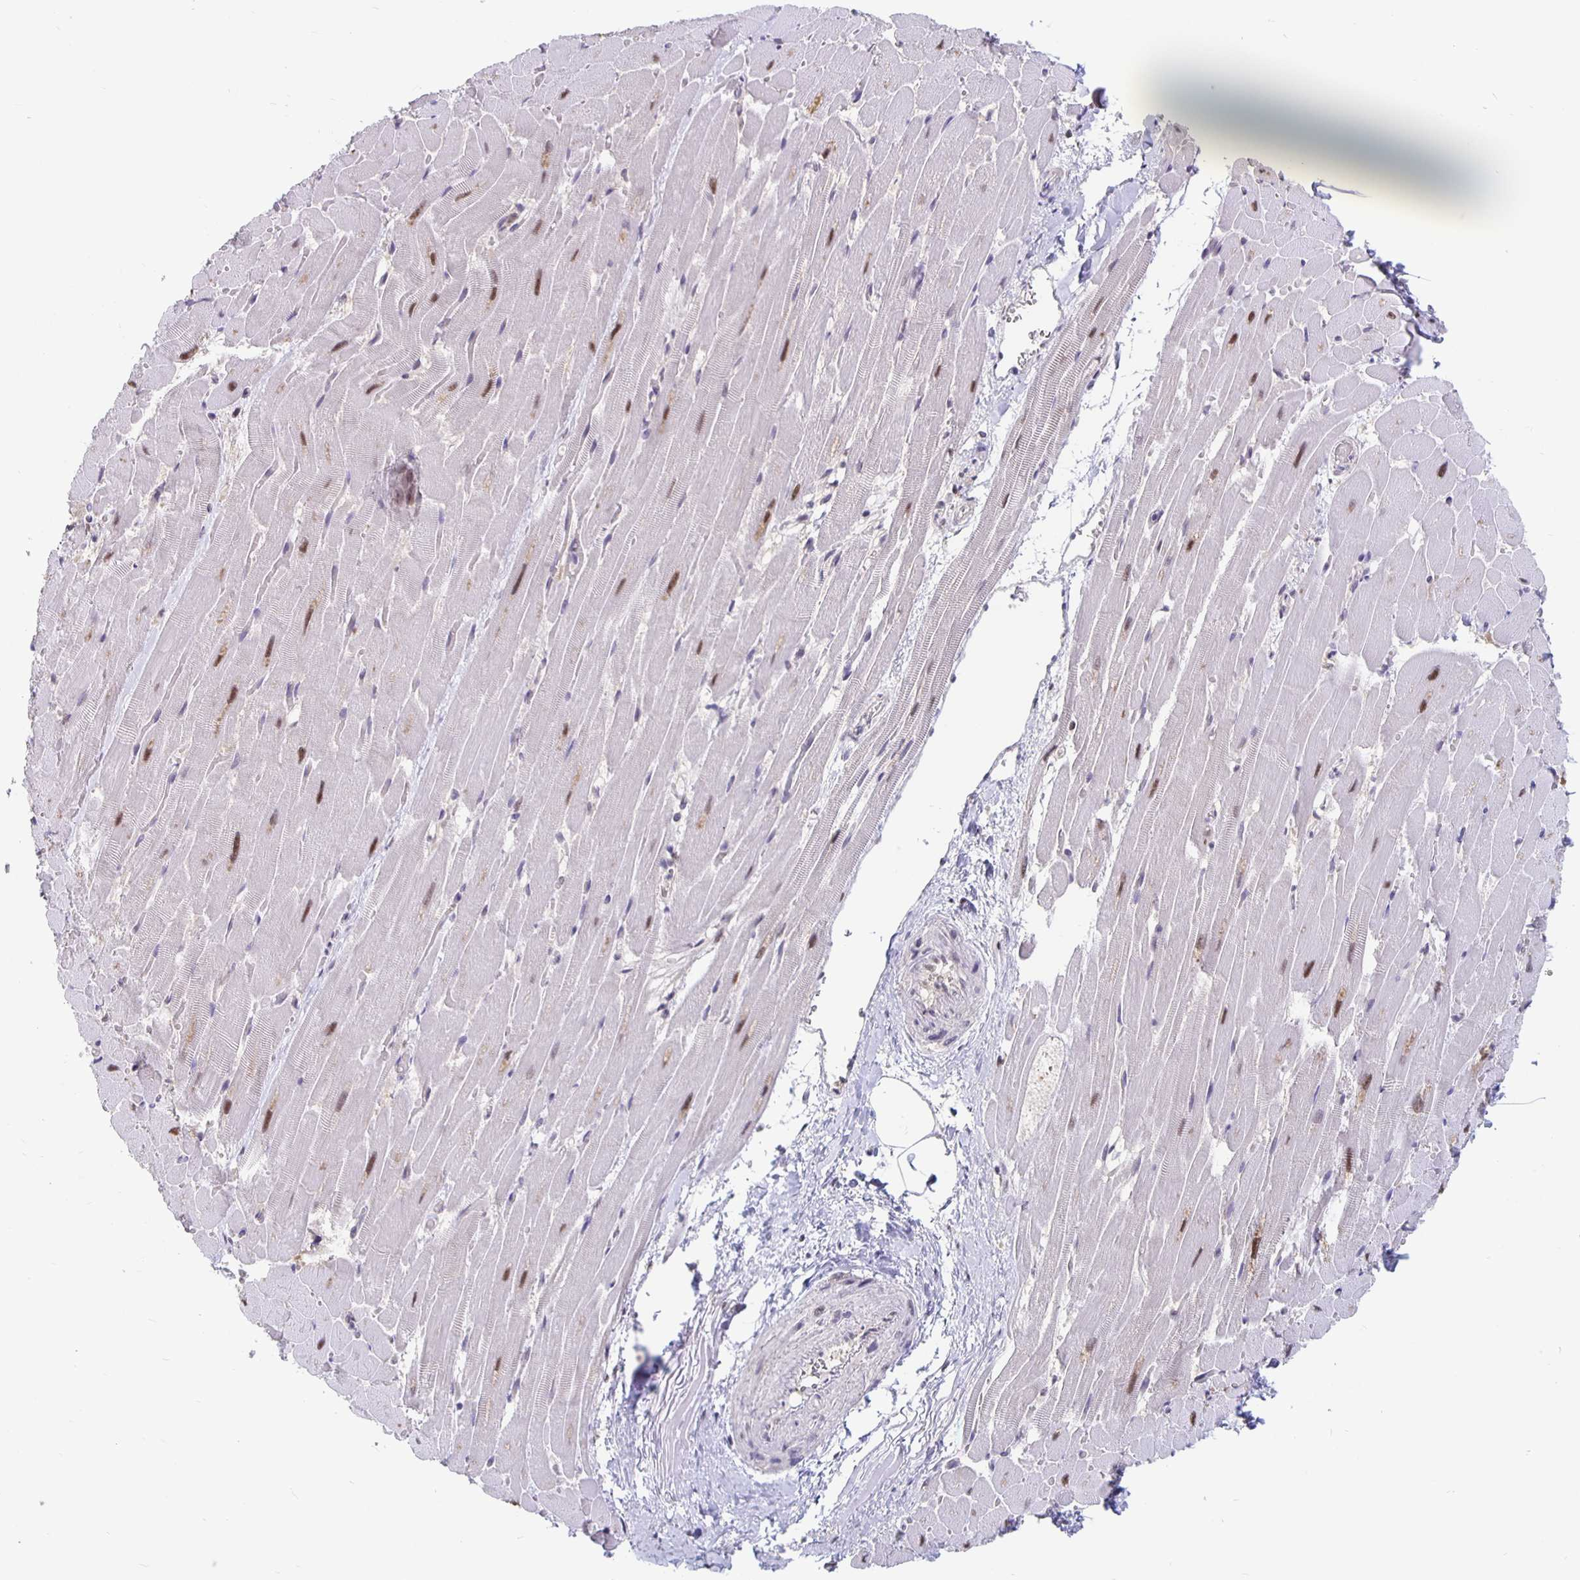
{"staining": {"intensity": "moderate", "quantity": "<25%", "location": "nuclear"}, "tissue": "heart muscle", "cell_type": "Cardiomyocytes", "image_type": "normal", "snomed": [{"axis": "morphology", "description": "Normal tissue, NOS"}, {"axis": "topography", "description": "Heart"}], "caption": "Protein expression analysis of benign human heart muscle reveals moderate nuclear expression in about <25% of cardiomyocytes.", "gene": "ZNF691", "patient": {"sex": "male", "age": 37}}